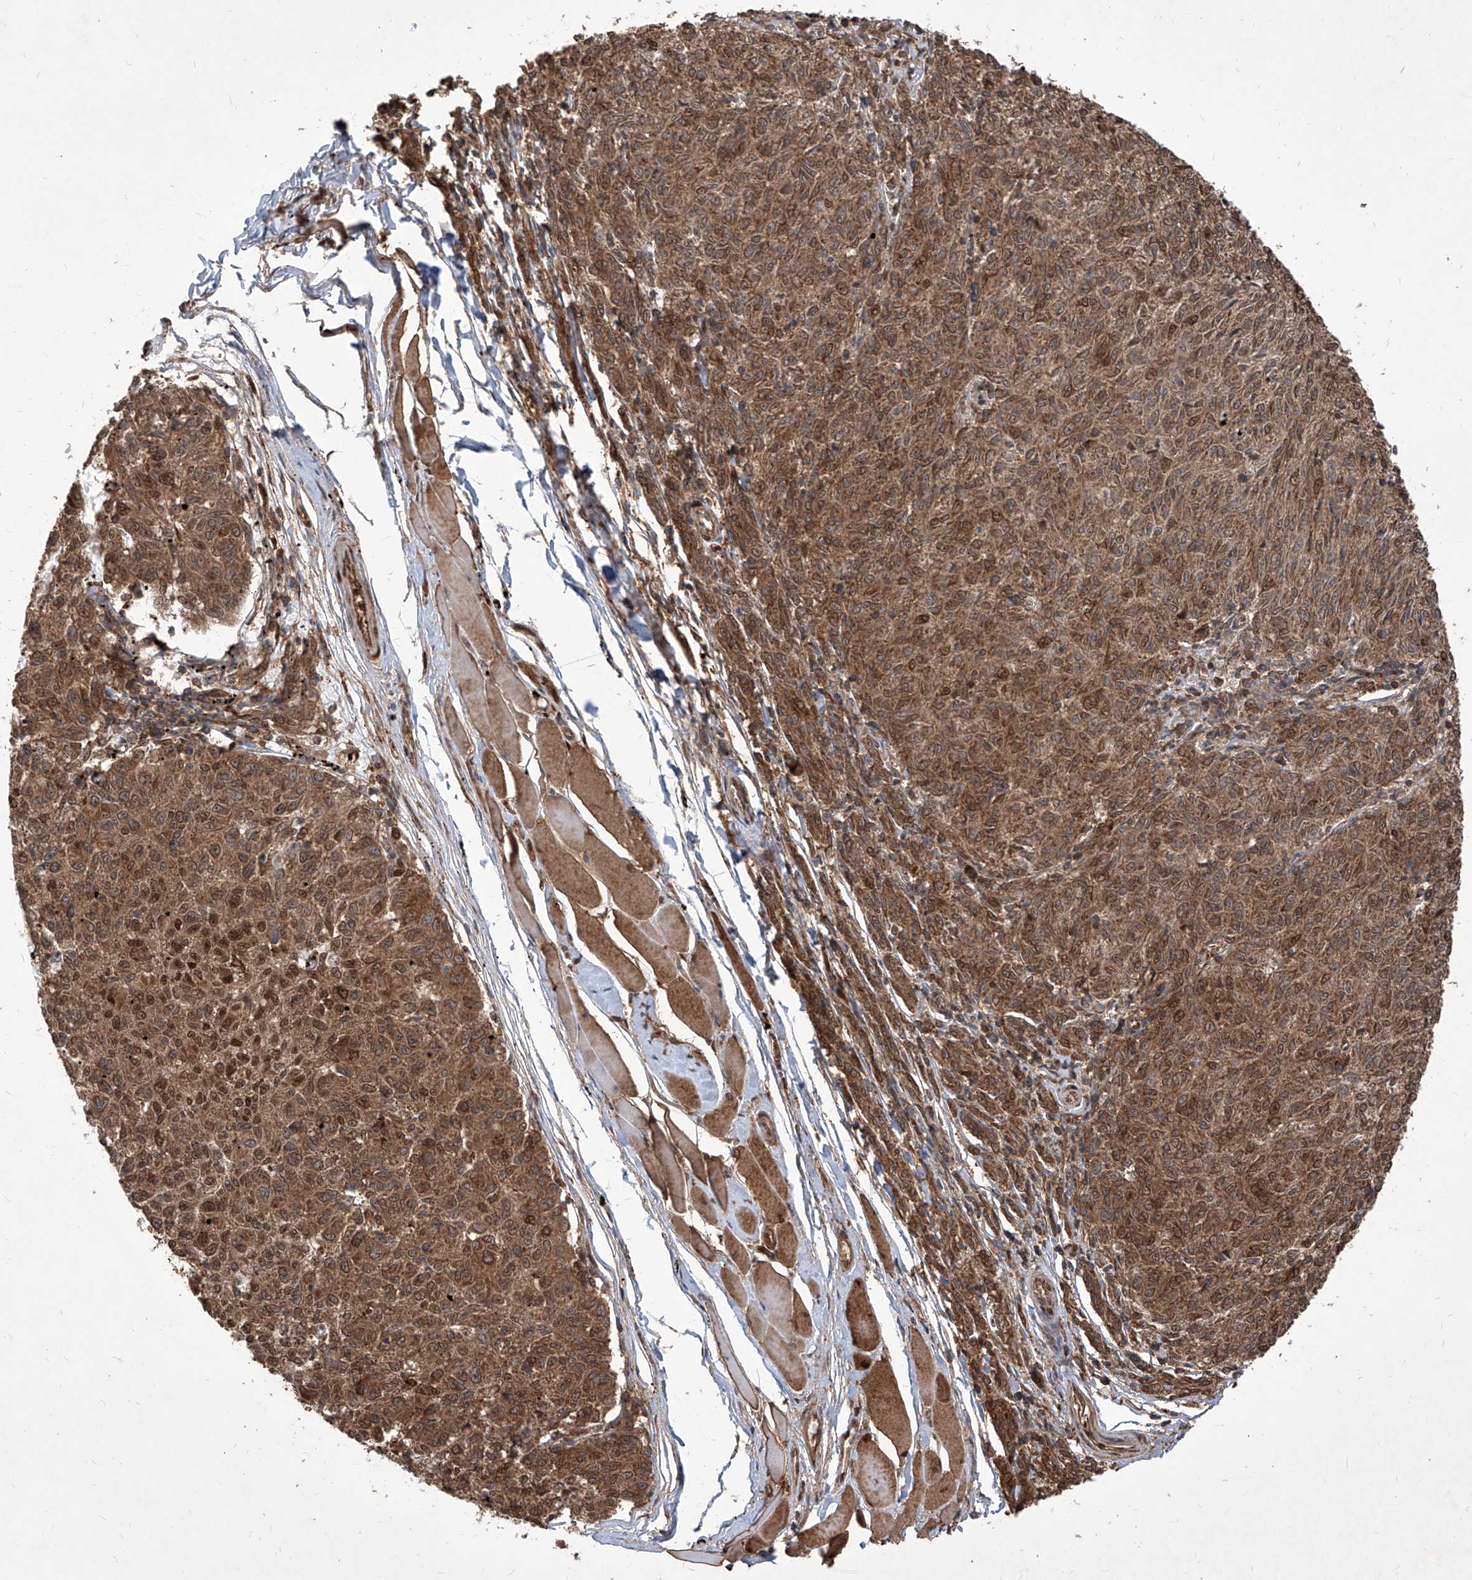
{"staining": {"intensity": "moderate", "quantity": ">75%", "location": "cytoplasmic/membranous,nuclear"}, "tissue": "melanoma", "cell_type": "Tumor cells", "image_type": "cancer", "snomed": [{"axis": "morphology", "description": "Malignant melanoma, NOS"}, {"axis": "topography", "description": "Skin"}], "caption": "Immunohistochemistry (IHC) (DAB (3,3'-diaminobenzidine)) staining of malignant melanoma shows moderate cytoplasmic/membranous and nuclear protein staining in approximately >75% of tumor cells.", "gene": "MAGED2", "patient": {"sex": "female", "age": 72}}